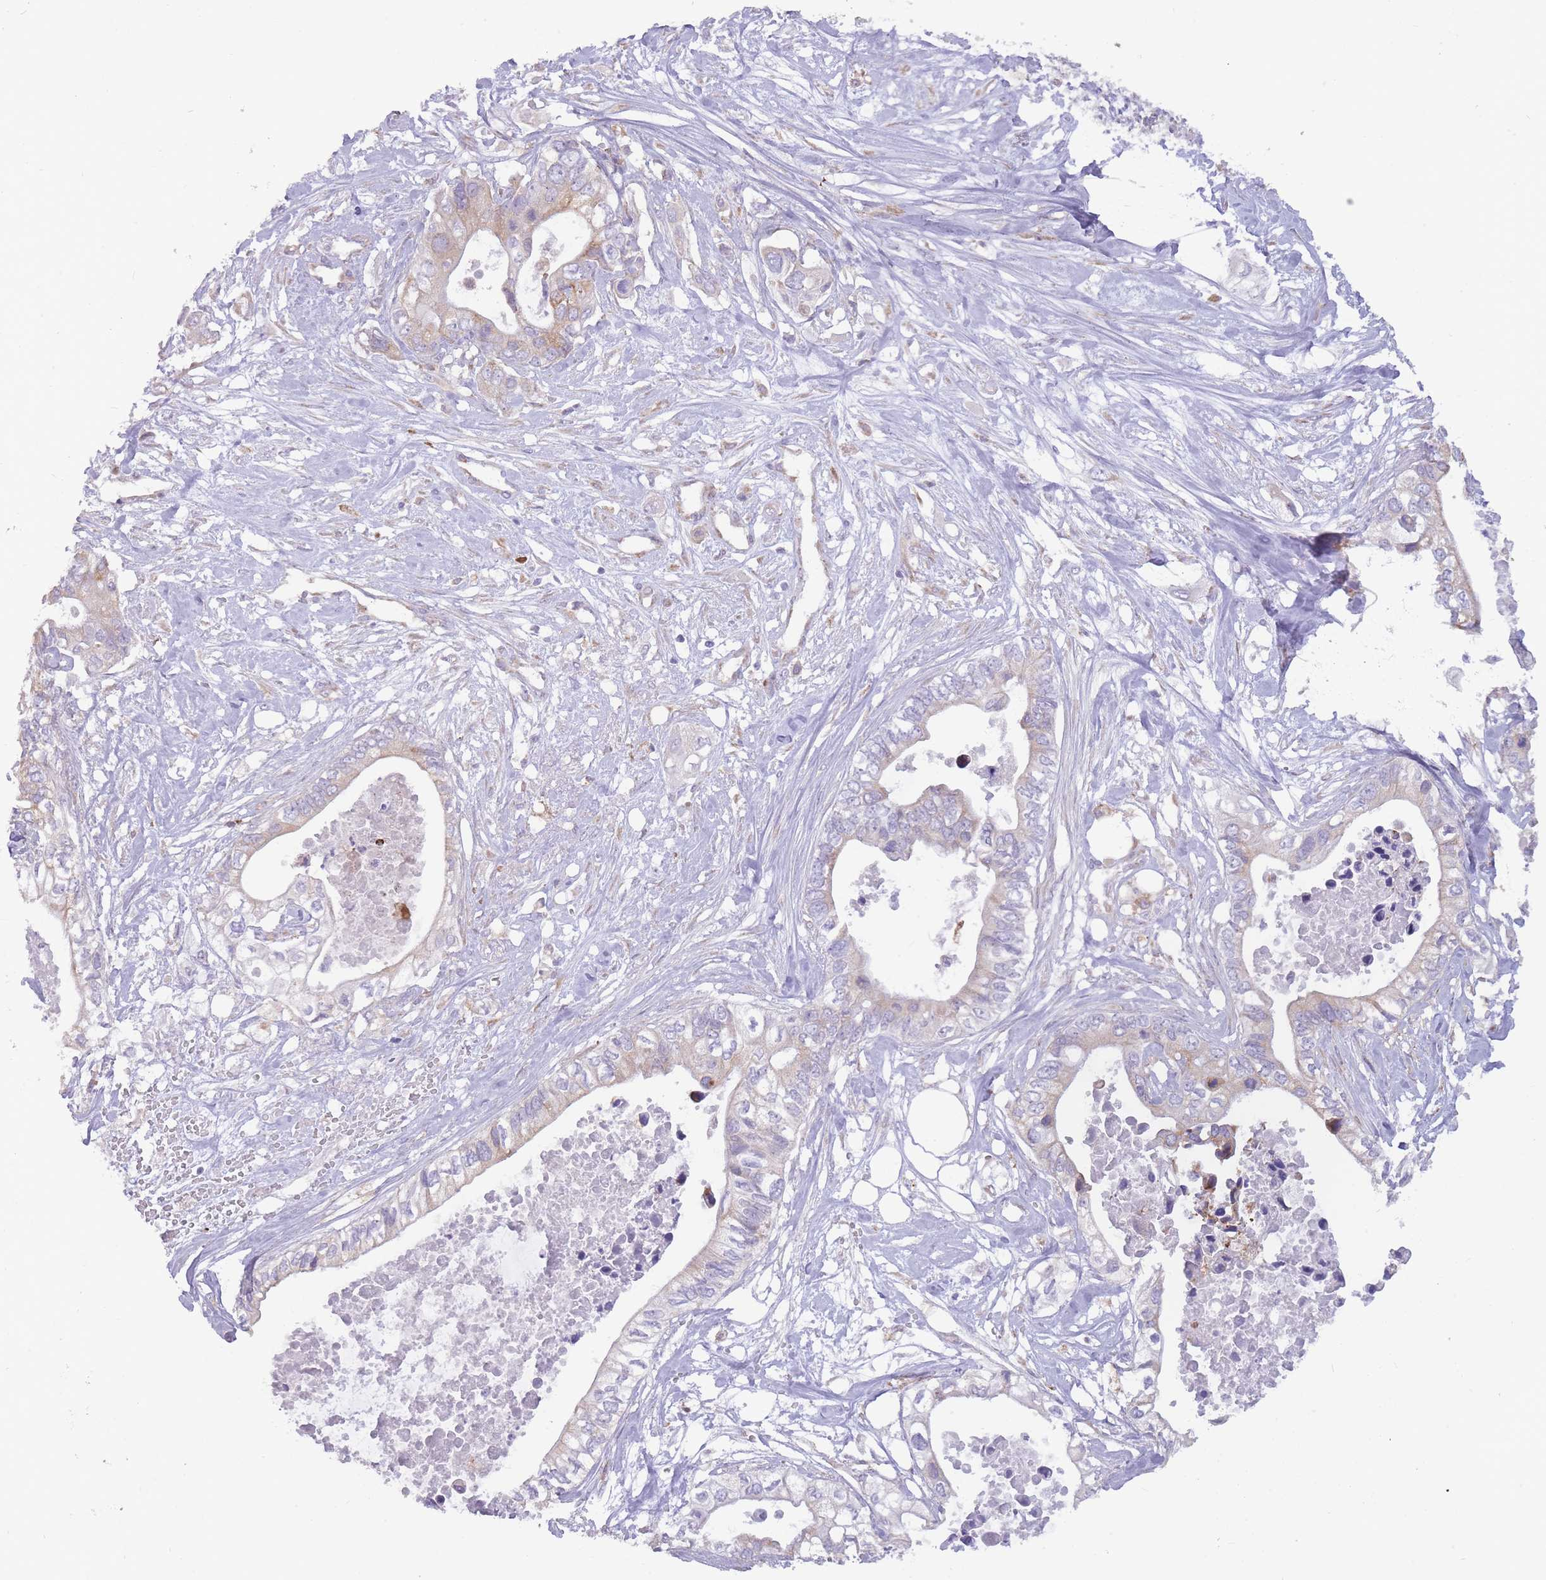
{"staining": {"intensity": "weak", "quantity": "<25%", "location": "cytoplasmic/membranous"}, "tissue": "pancreatic cancer", "cell_type": "Tumor cells", "image_type": "cancer", "snomed": [{"axis": "morphology", "description": "Adenocarcinoma, NOS"}, {"axis": "topography", "description": "Pancreas"}], "caption": "This is a image of immunohistochemistry staining of adenocarcinoma (pancreatic), which shows no staining in tumor cells. (DAB (3,3'-diaminobenzidine) immunohistochemistry (IHC) with hematoxylin counter stain).", "gene": "TRAPPC5", "patient": {"sex": "female", "age": 63}}